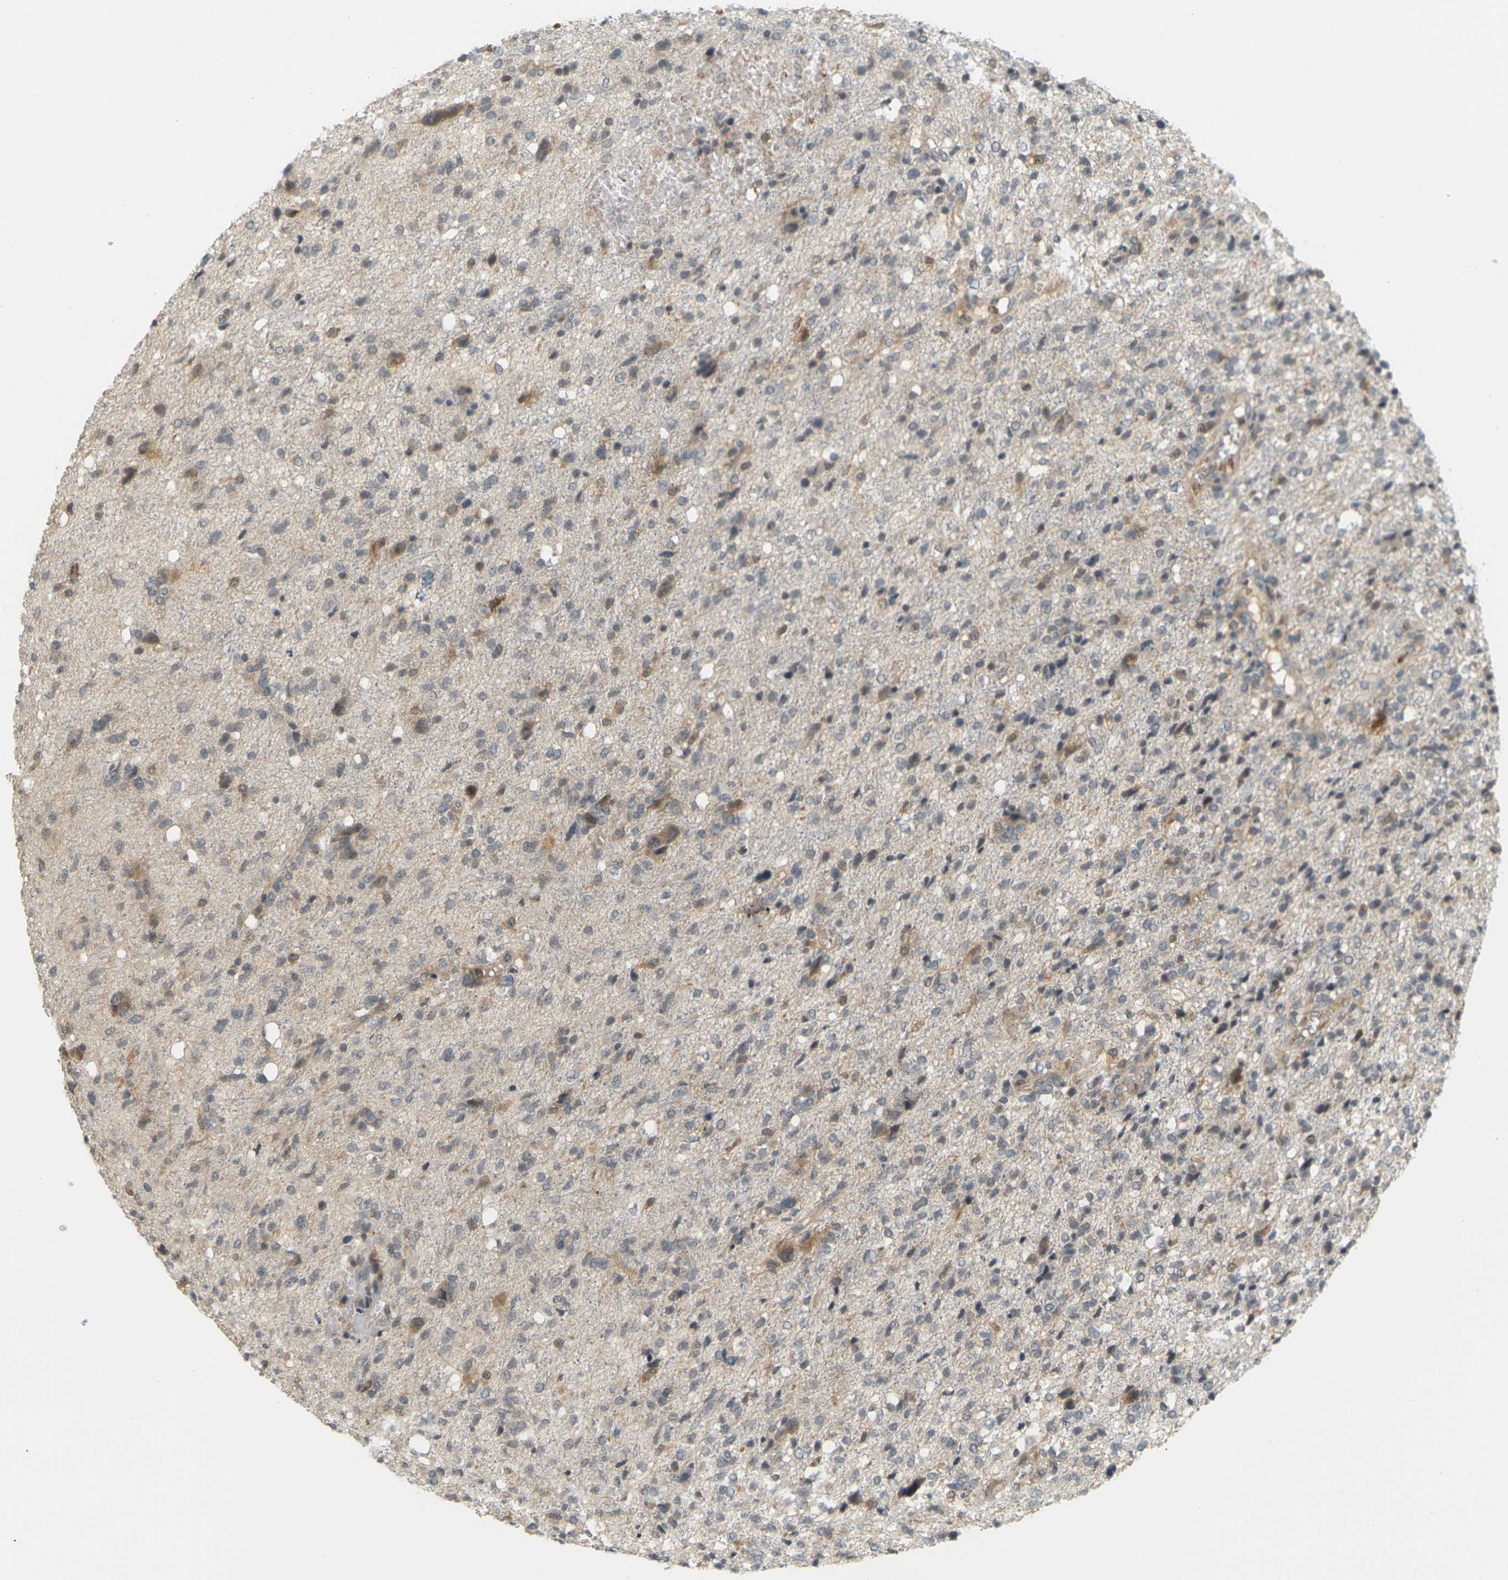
{"staining": {"intensity": "moderate", "quantity": "<25%", "location": "cytoplasmic/membranous"}, "tissue": "glioma", "cell_type": "Tumor cells", "image_type": "cancer", "snomed": [{"axis": "morphology", "description": "Glioma, malignant, High grade"}, {"axis": "topography", "description": "Brain"}], "caption": "Protein staining exhibits moderate cytoplasmic/membranous positivity in approximately <25% of tumor cells in glioma.", "gene": "SOCS6", "patient": {"sex": "female", "age": 59}}